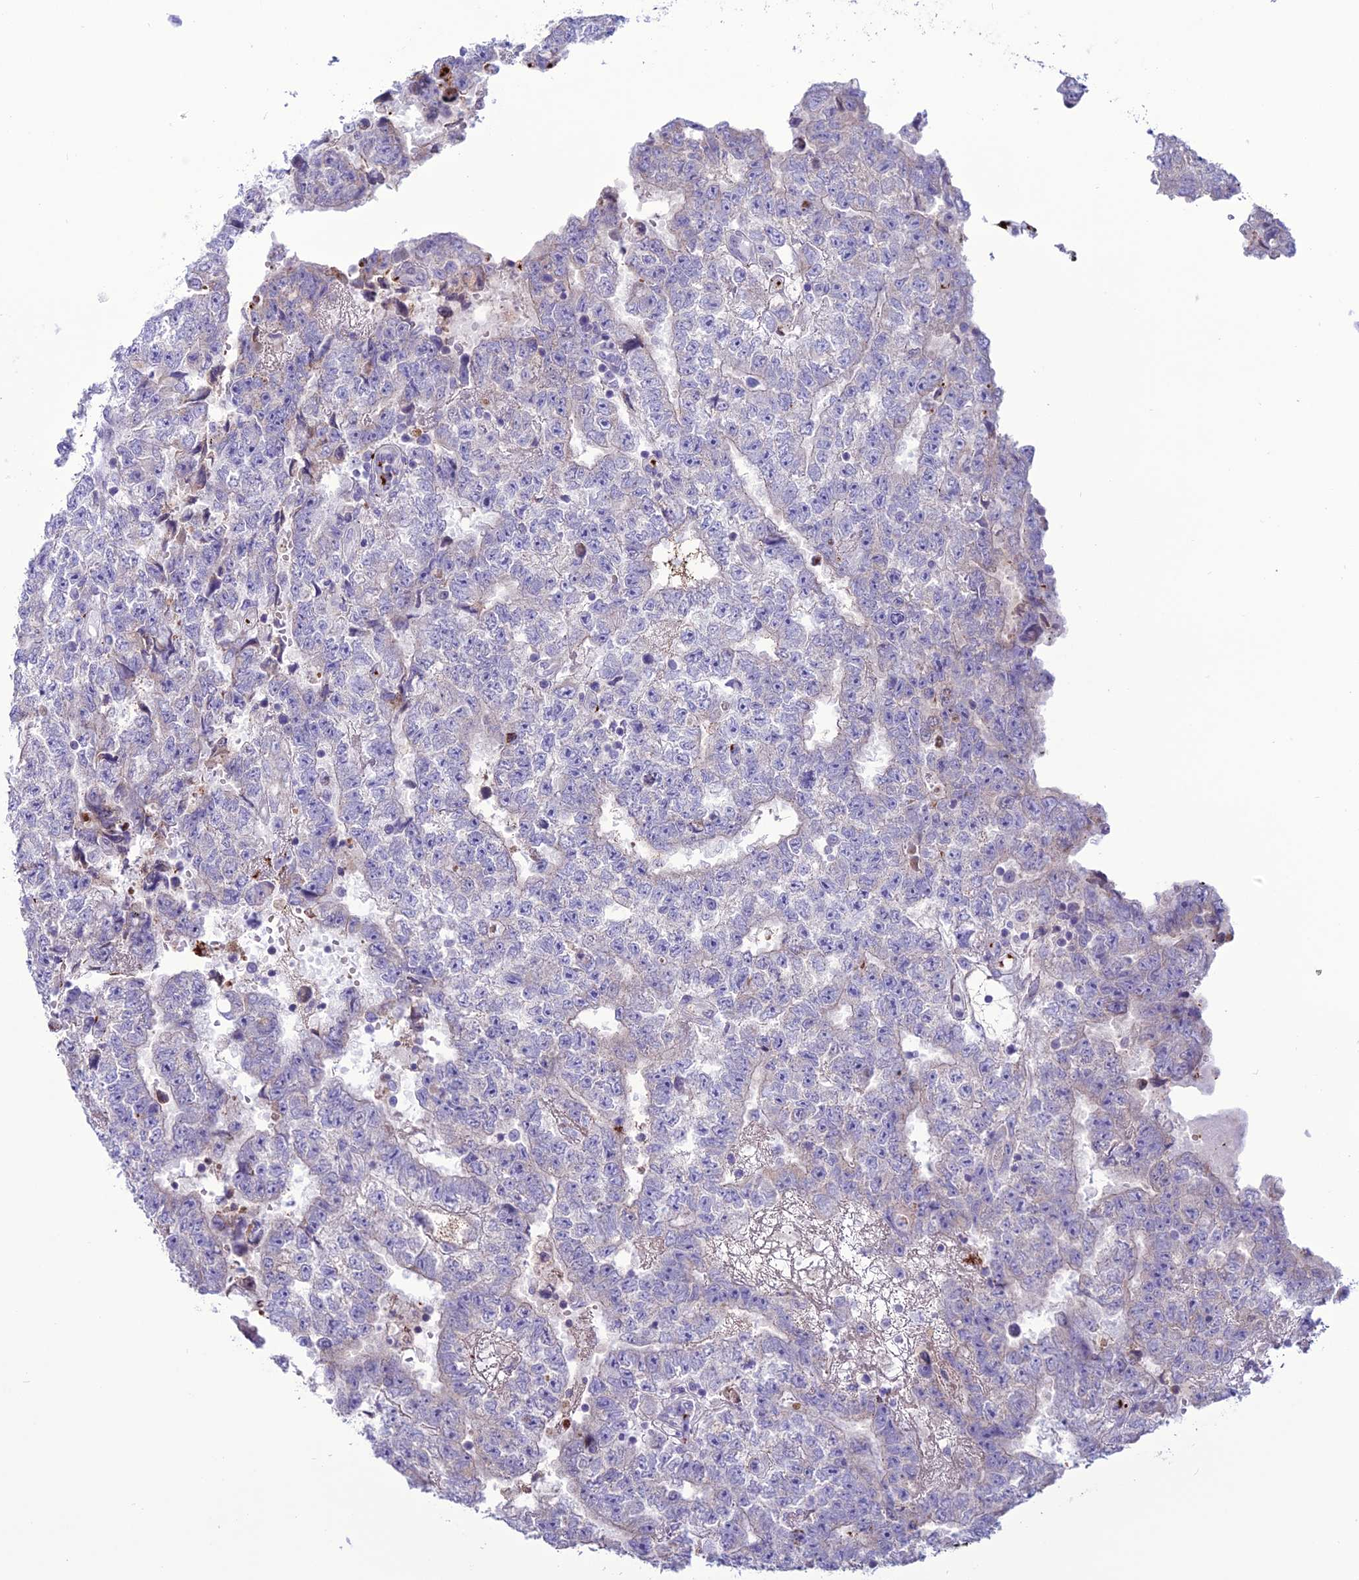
{"staining": {"intensity": "negative", "quantity": "none", "location": "none"}, "tissue": "testis cancer", "cell_type": "Tumor cells", "image_type": "cancer", "snomed": [{"axis": "morphology", "description": "Carcinoma, Embryonal, NOS"}, {"axis": "topography", "description": "Testis"}], "caption": "Immunohistochemistry image of human testis embryonal carcinoma stained for a protein (brown), which demonstrates no positivity in tumor cells.", "gene": "C21orf140", "patient": {"sex": "male", "age": 25}}